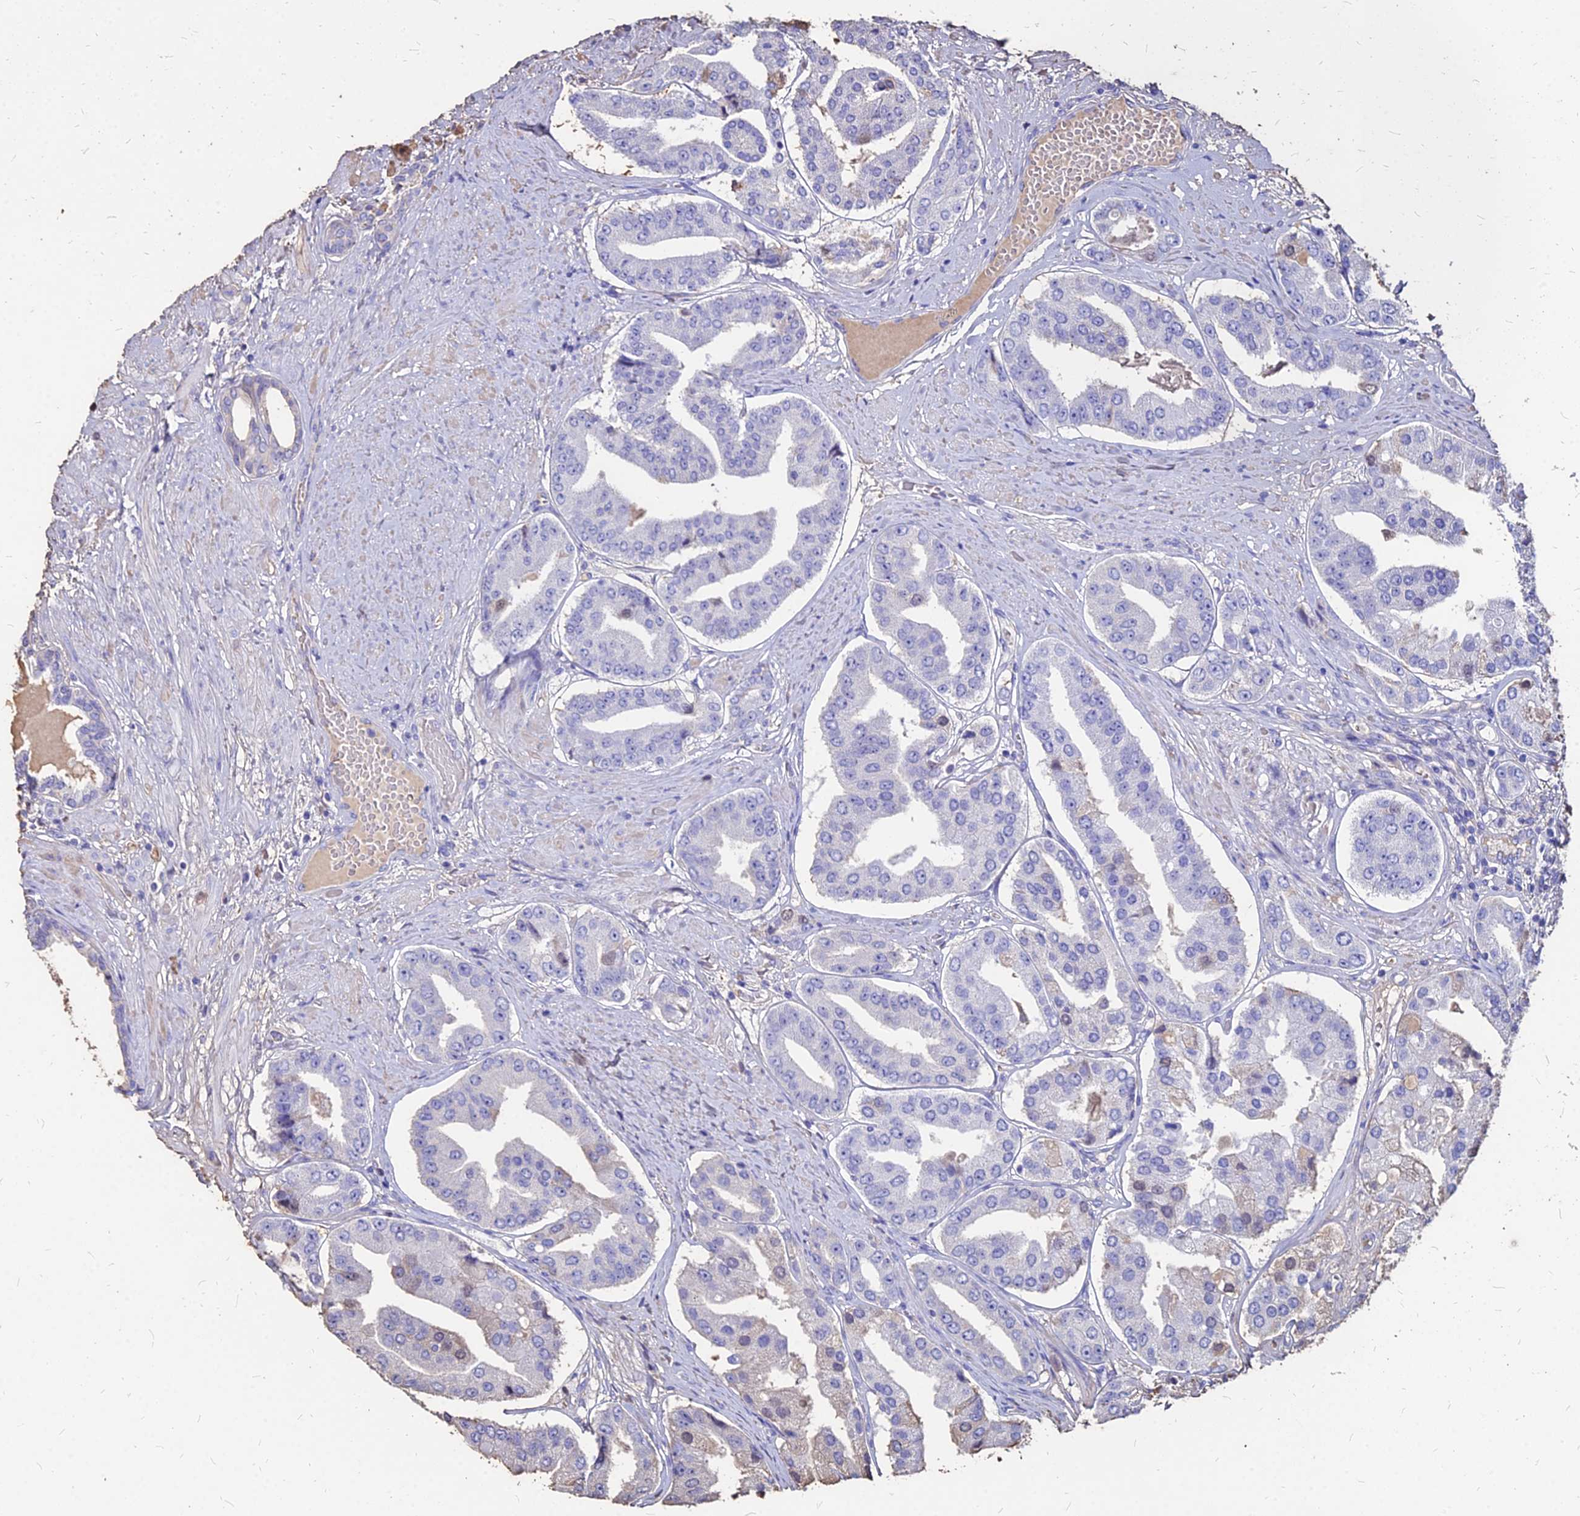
{"staining": {"intensity": "negative", "quantity": "none", "location": "none"}, "tissue": "prostate cancer", "cell_type": "Tumor cells", "image_type": "cancer", "snomed": [{"axis": "morphology", "description": "Adenocarcinoma, High grade"}, {"axis": "topography", "description": "Prostate"}], "caption": "Prostate cancer was stained to show a protein in brown. There is no significant positivity in tumor cells. The staining is performed using DAB (3,3'-diaminobenzidine) brown chromogen with nuclei counter-stained in using hematoxylin.", "gene": "NME5", "patient": {"sex": "male", "age": 63}}